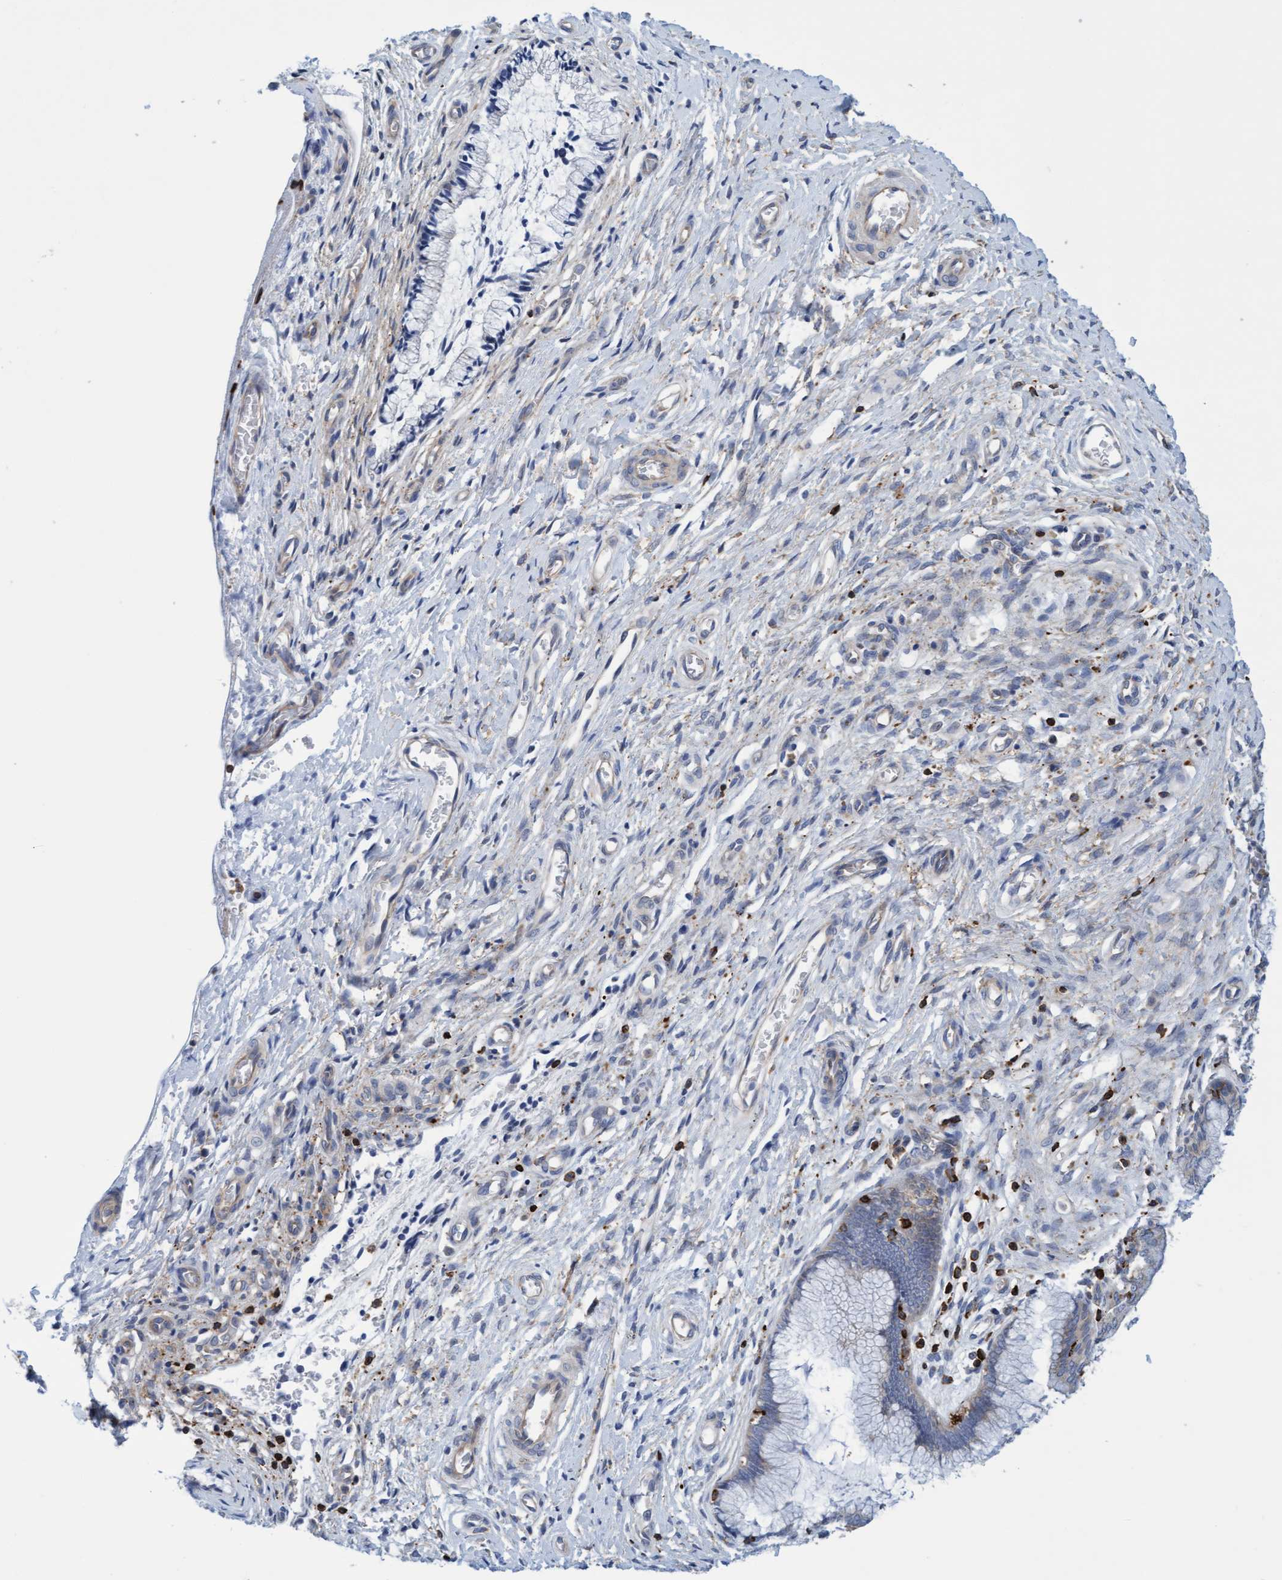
{"staining": {"intensity": "weak", "quantity": "<25%", "location": "cytoplasmic/membranous"}, "tissue": "cervix", "cell_type": "Glandular cells", "image_type": "normal", "snomed": [{"axis": "morphology", "description": "Normal tissue, NOS"}, {"axis": "topography", "description": "Cervix"}], "caption": "Immunohistochemical staining of benign human cervix shows no significant expression in glandular cells.", "gene": "FNBP1", "patient": {"sex": "female", "age": 55}}